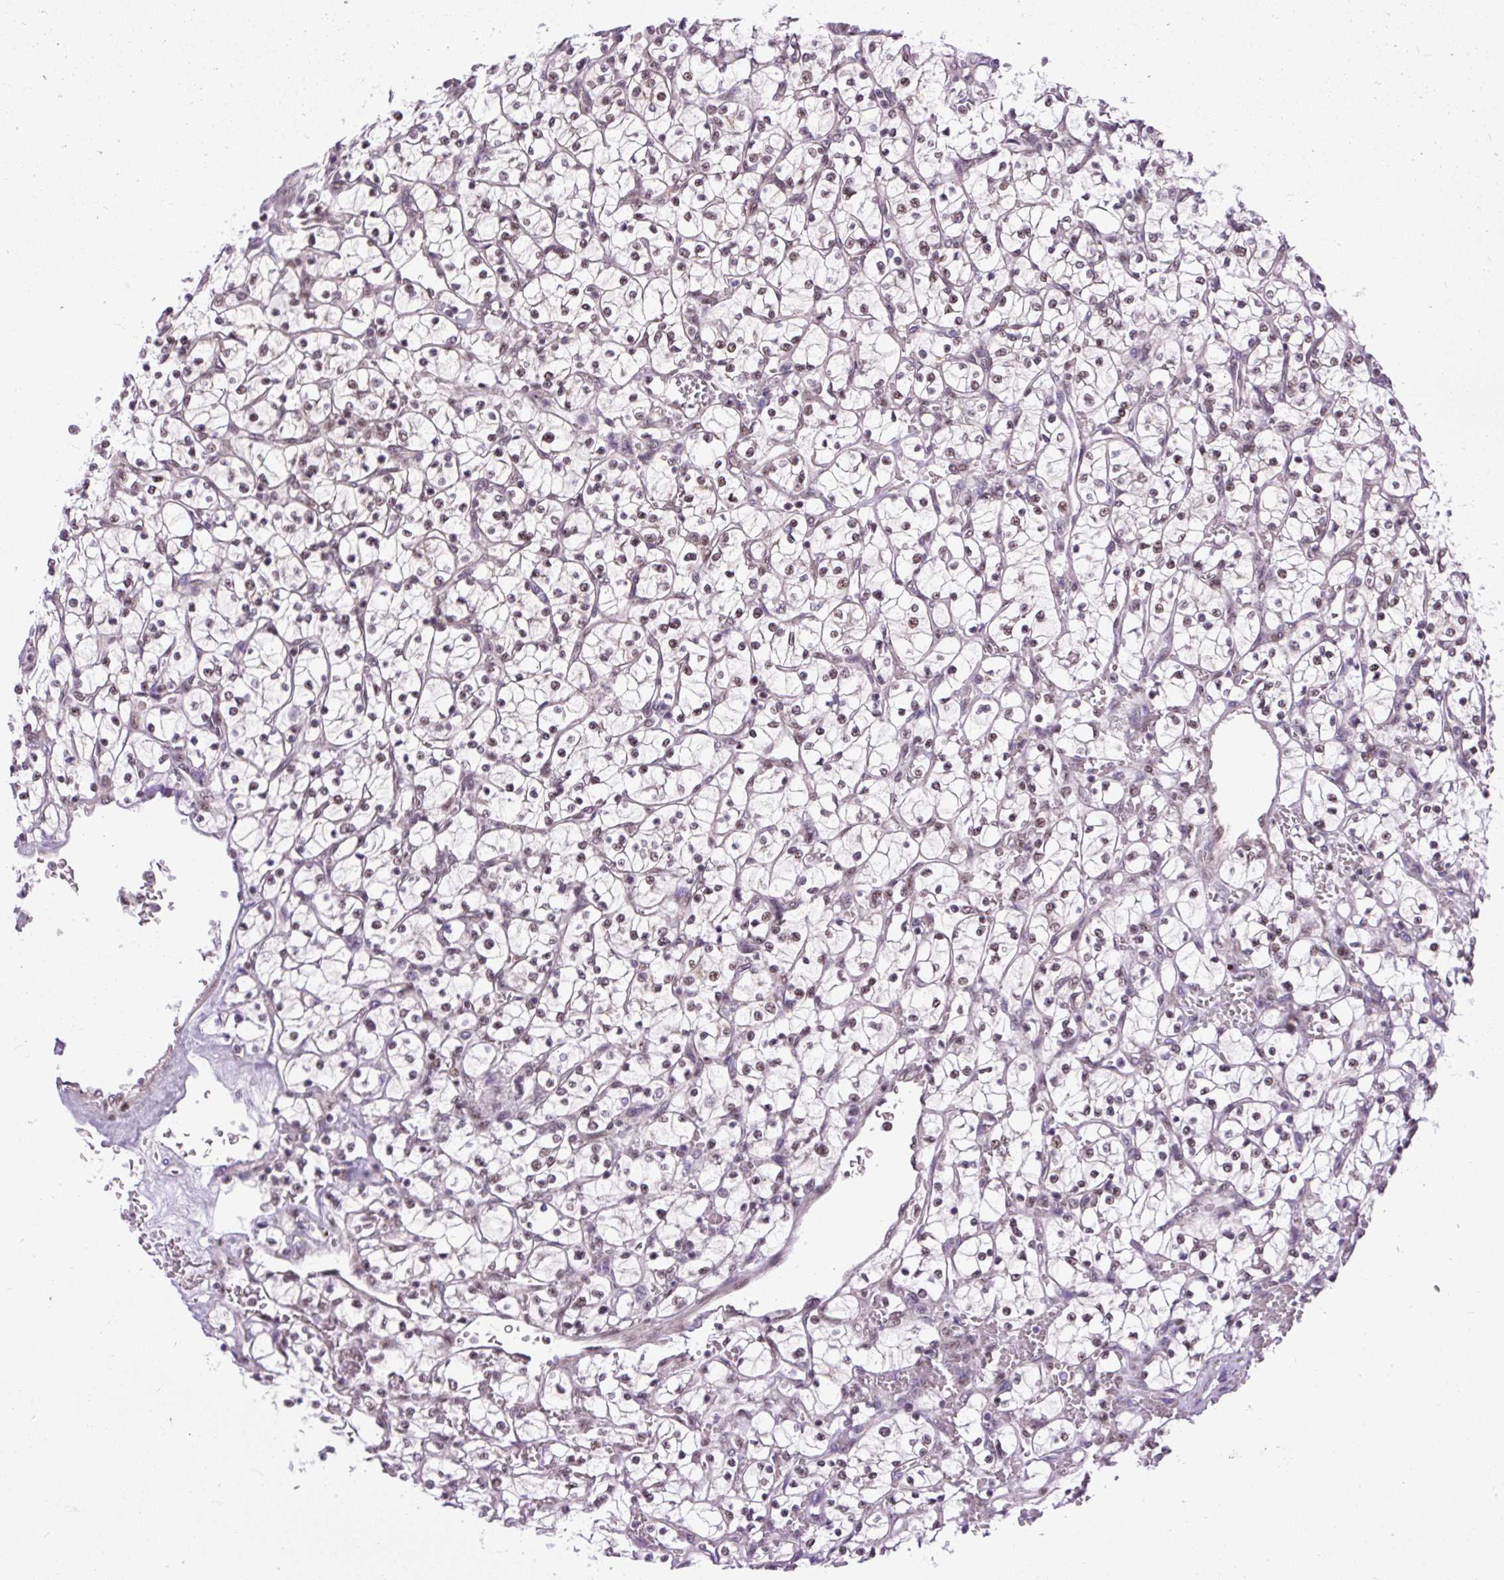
{"staining": {"intensity": "weak", "quantity": "<25%", "location": "nuclear"}, "tissue": "renal cancer", "cell_type": "Tumor cells", "image_type": "cancer", "snomed": [{"axis": "morphology", "description": "Adenocarcinoma, NOS"}, {"axis": "topography", "description": "Kidney"}], "caption": "Image shows no significant protein staining in tumor cells of renal cancer (adenocarcinoma).", "gene": "SMC5", "patient": {"sex": "female", "age": 64}}